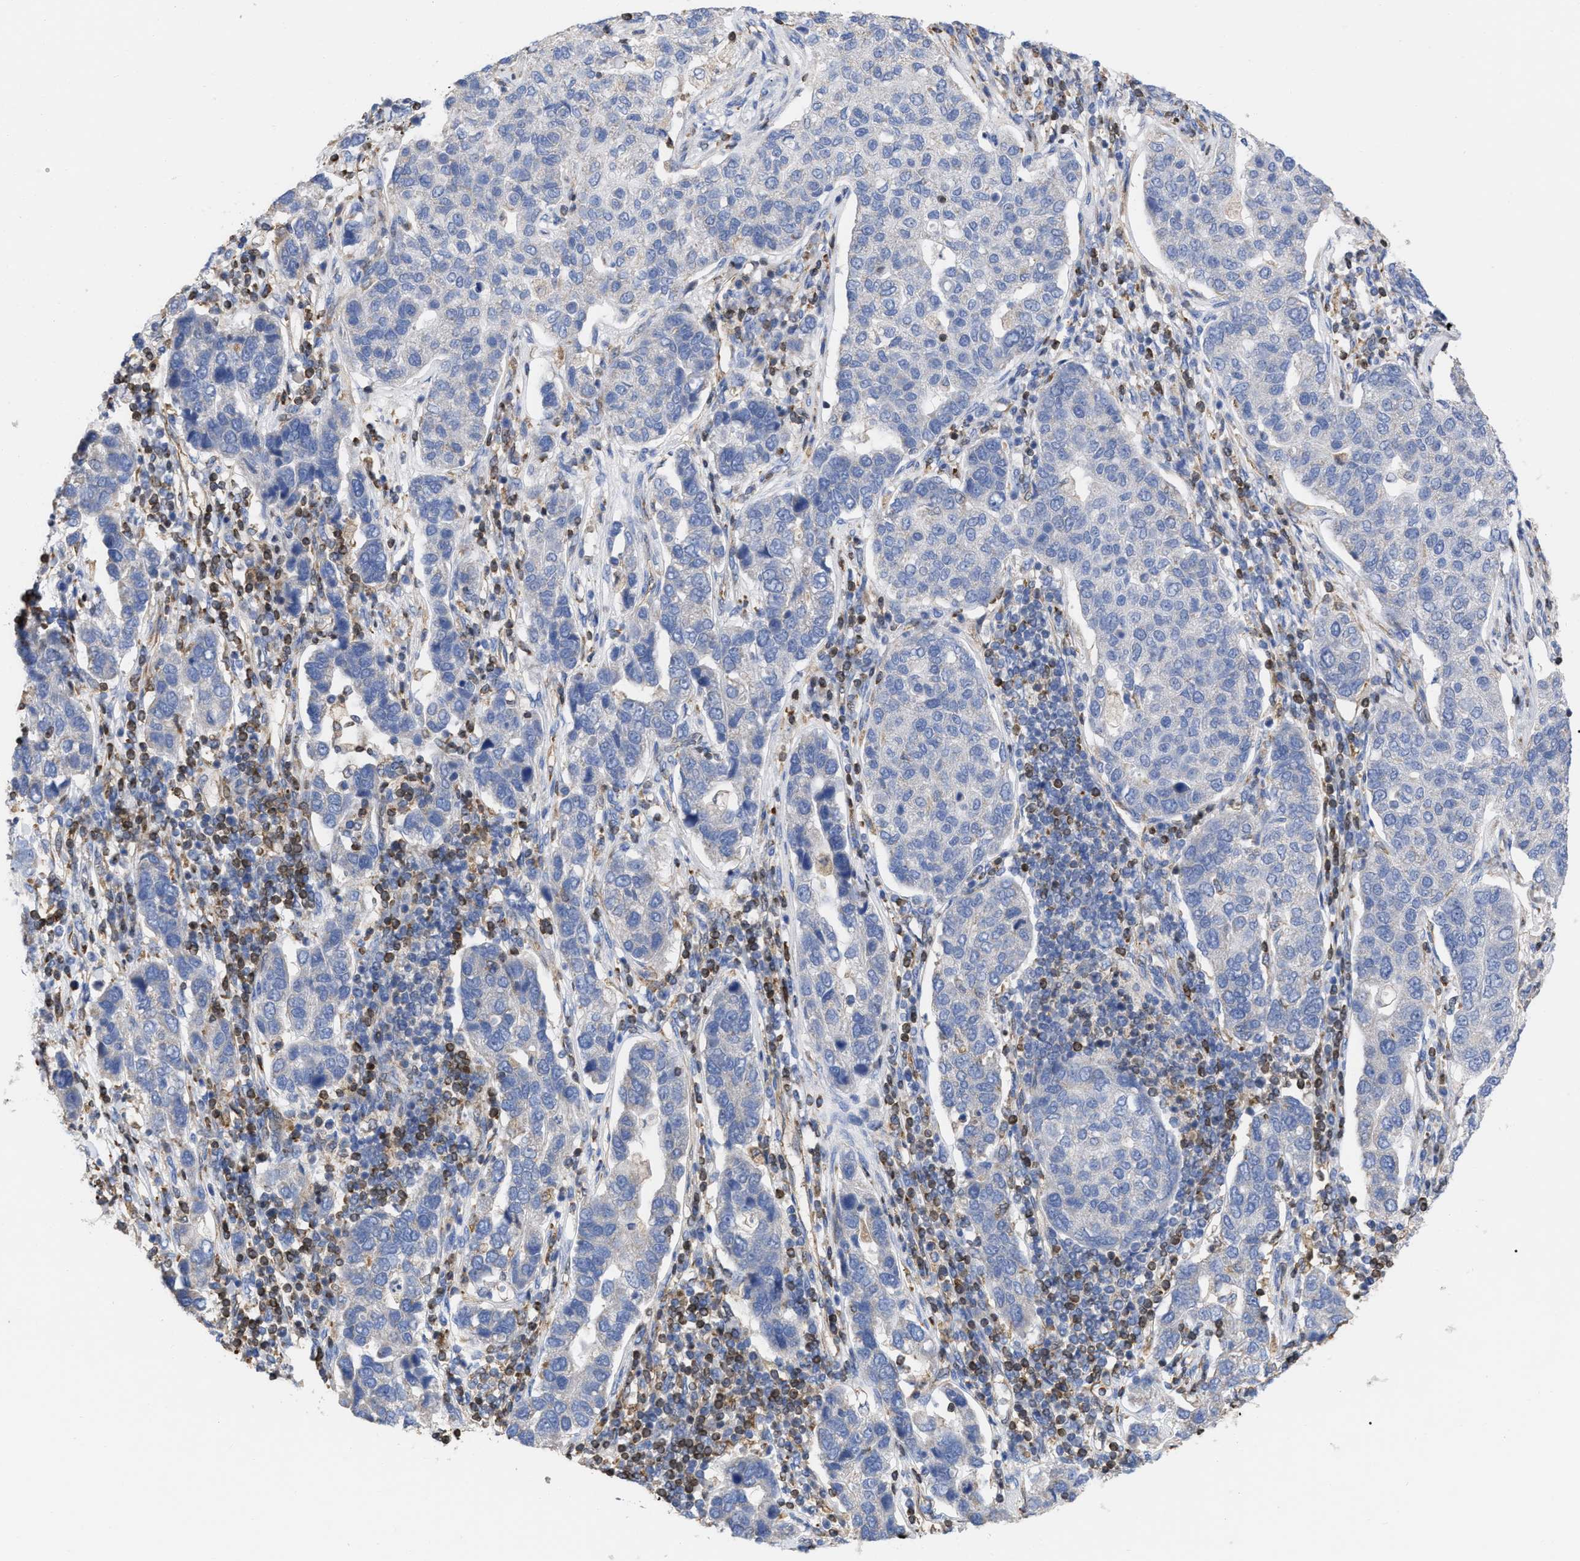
{"staining": {"intensity": "negative", "quantity": "none", "location": "none"}, "tissue": "pancreatic cancer", "cell_type": "Tumor cells", "image_type": "cancer", "snomed": [{"axis": "morphology", "description": "Adenocarcinoma, NOS"}, {"axis": "topography", "description": "Pancreas"}], "caption": "IHC of pancreatic cancer reveals no positivity in tumor cells. (DAB immunohistochemistry (IHC) visualized using brightfield microscopy, high magnification).", "gene": "GIMAP4", "patient": {"sex": "female", "age": 61}}